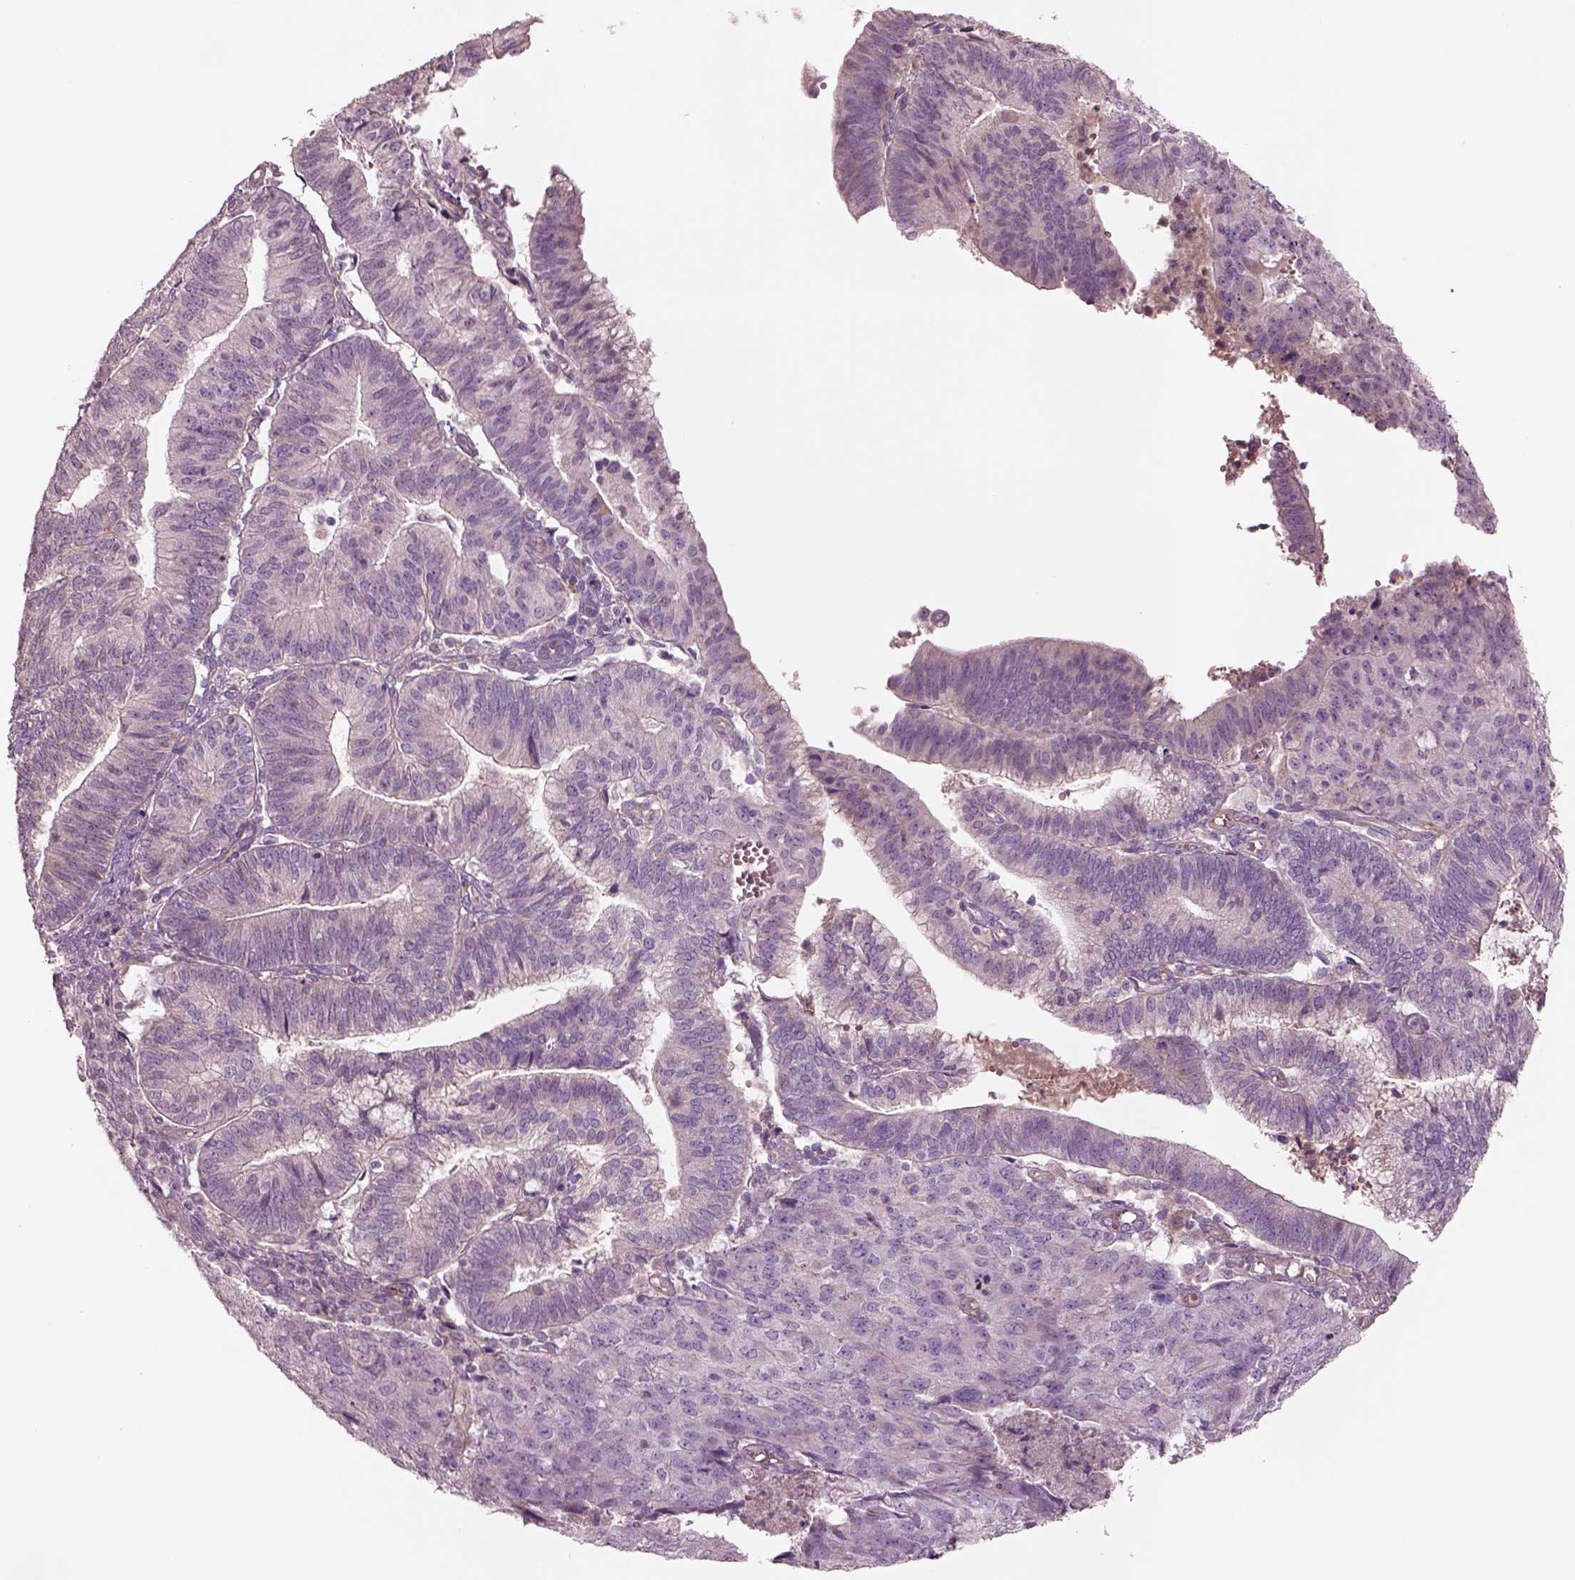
{"staining": {"intensity": "negative", "quantity": "none", "location": "none"}, "tissue": "endometrial cancer", "cell_type": "Tumor cells", "image_type": "cancer", "snomed": [{"axis": "morphology", "description": "Adenocarcinoma, NOS"}, {"axis": "topography", "description": "Endometrium"}], "caption": "A high-resolution histopathology image shows immunohistochemistry (IHC) staining of adenocarcinoma (endometrial), which displays no significant positivity in tumor cells.", "gene": "DUOXA2", "patient": {"sex": "female", "age": 82}}